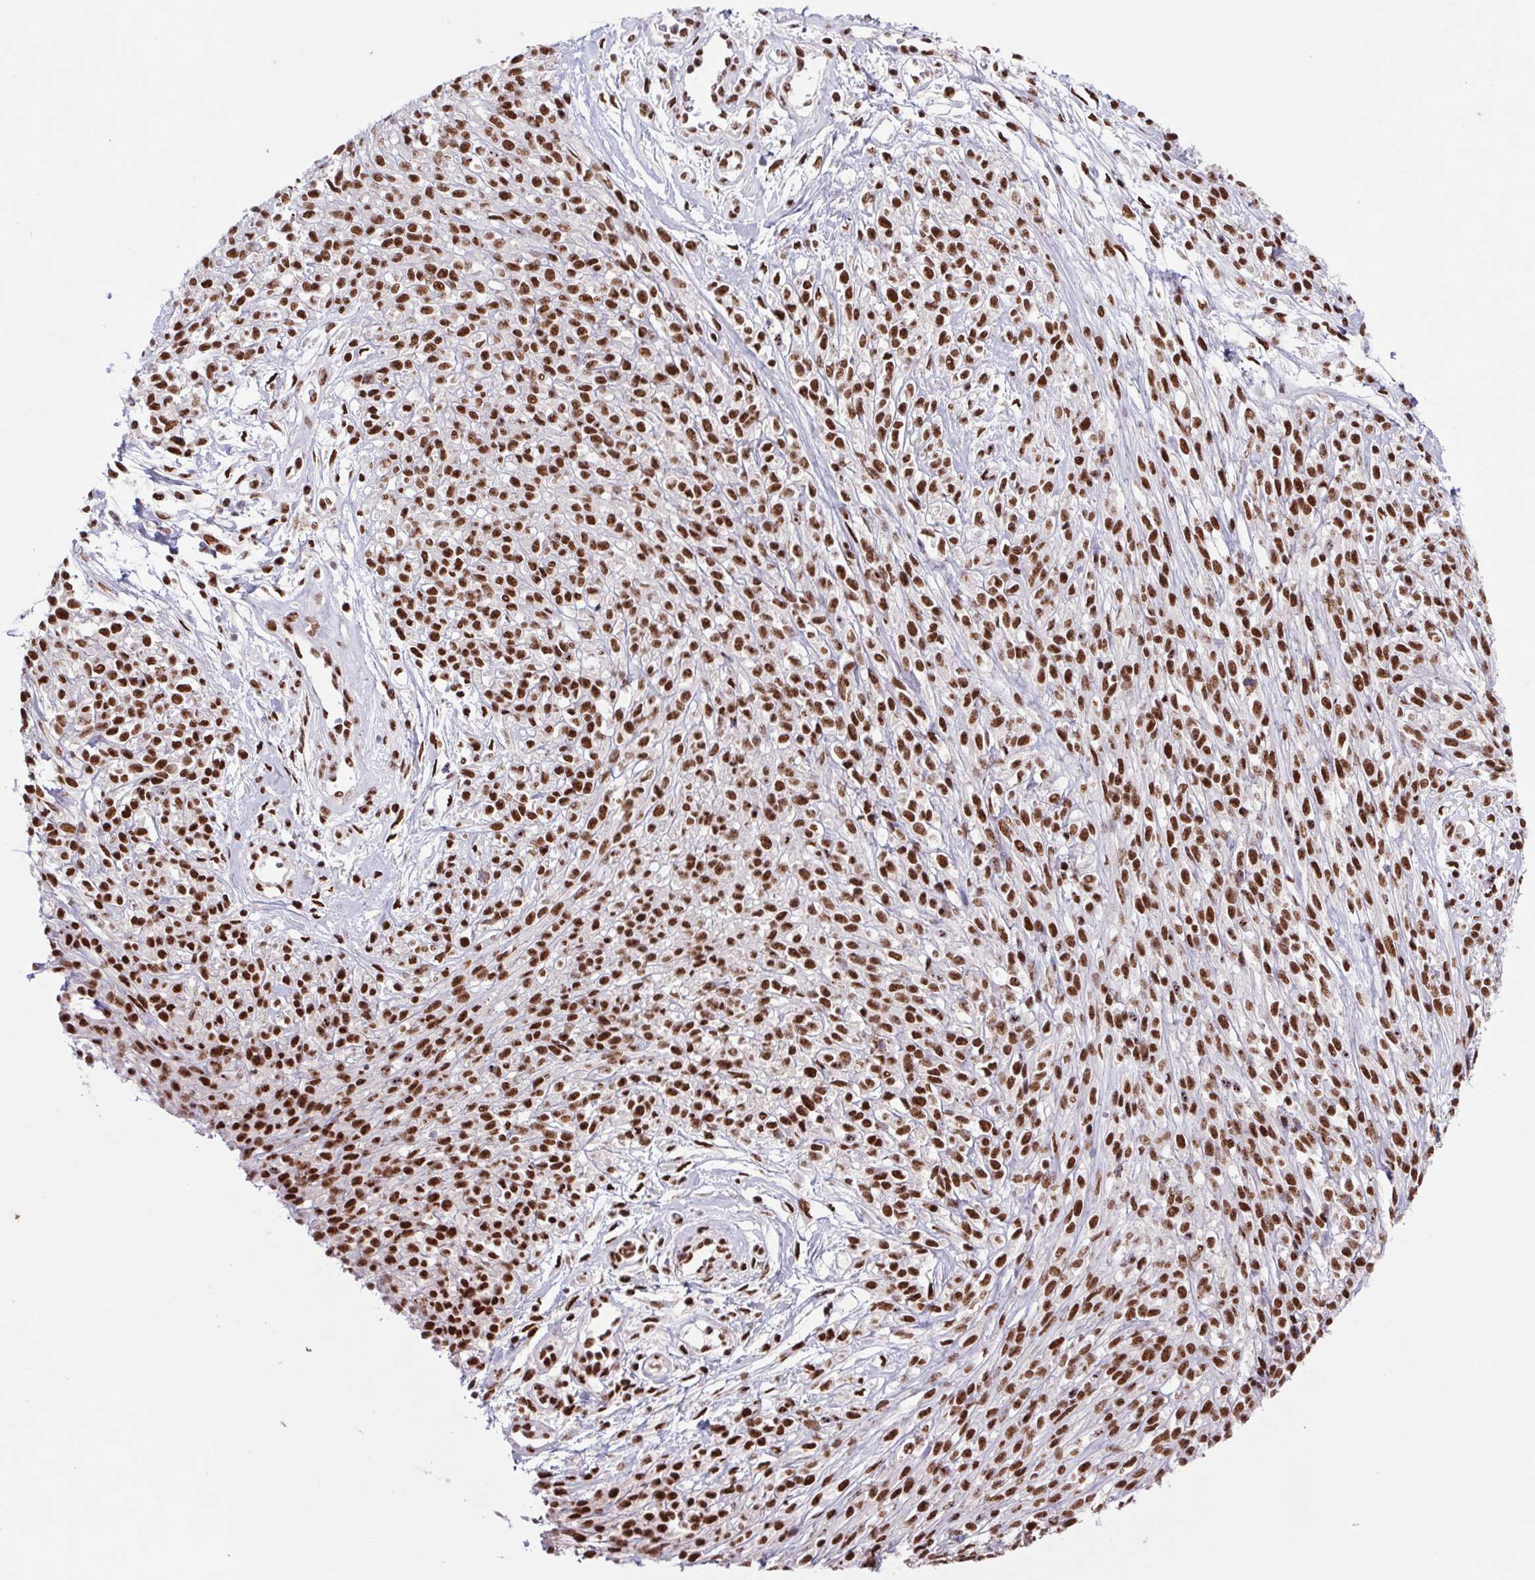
{"staining": {"intensity": "strong", "quantity": ">75%", "location": "nuclear"}, "tissue": "melanoma", "cell_type": "Tumor cells", "image_type": "cancer", "snomed": [{"axis": "morphology", "description": "Malignant melanoma, NOS"}, {"axis": "topography", "description": "Skin"}, {"axis": "topography", "description": "Skin of trunk"}], "caption": "Tumor cells show high levels of strong nuclear expression in approximately >75% of cells in human malignant melanoma. Using DAB (3,3'-diaminobenzidine) (brown) and hematoxylin (blue) stains, captured at high magnification using brightfield microscopy.", "gene": "LDLRAD4", "patient": {"sex": "male", "age": 74}}